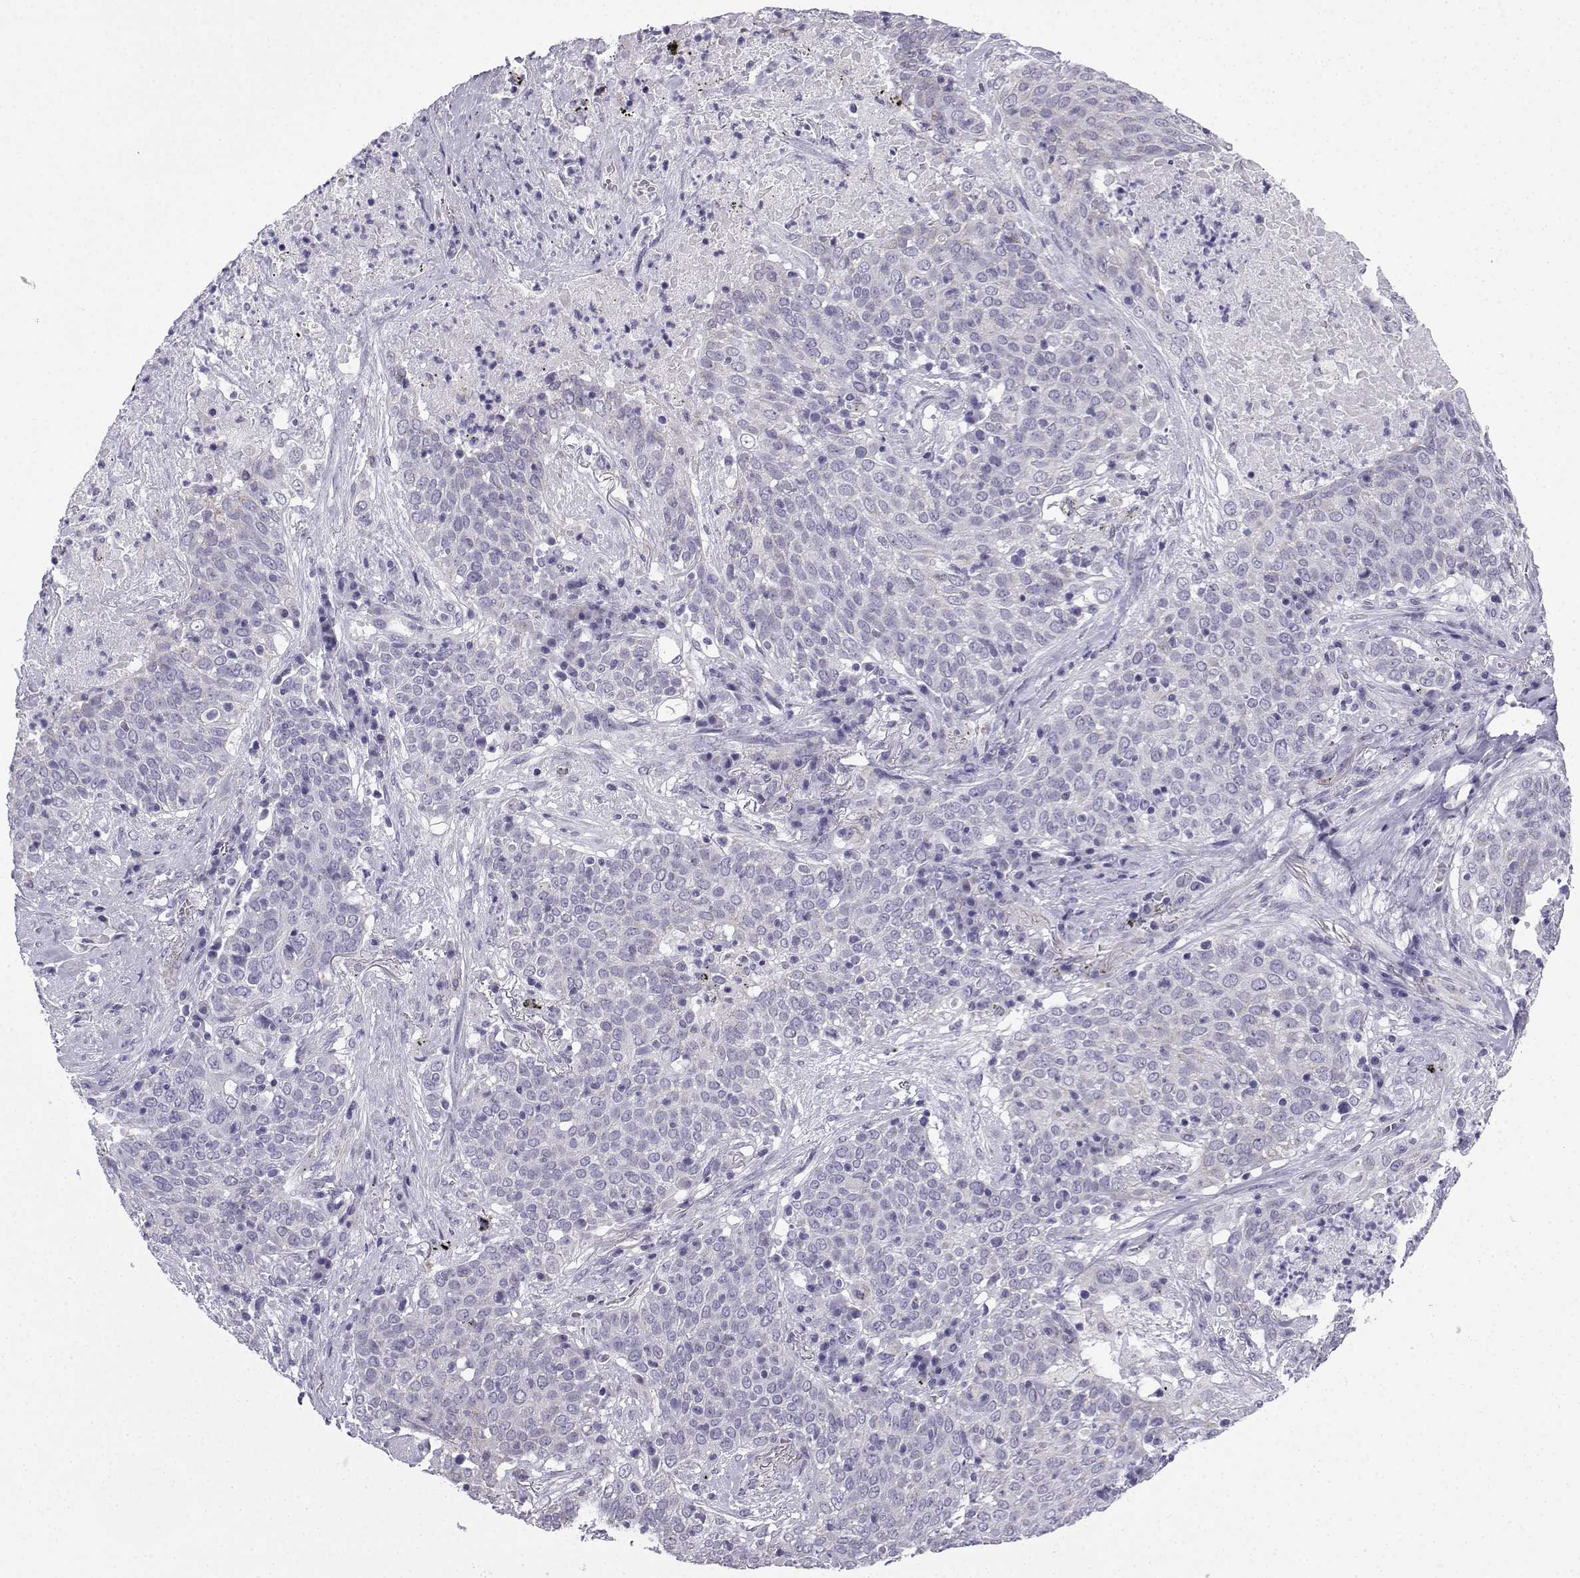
{"staining": {"intensity": "negative", "quantity": "none", "location": "none"}, "tissue": "lung cancer", "cell_type": "Tumor cells", "image_type": "cancer", "snomed": [{"axis": "morphology", "description": "Squamous cell carcinoma, NOS"}, {"axis": "topography", "description": "Lung"}], "caption": "The photomicrograph exhibits no significant expression in tumor cells of lung cancer (squamous cell carcinoma). (DAB immunohistochemistry, high magnification).", "gene": "ACRBP", "patient": {"sex": "male", "age": 82}}